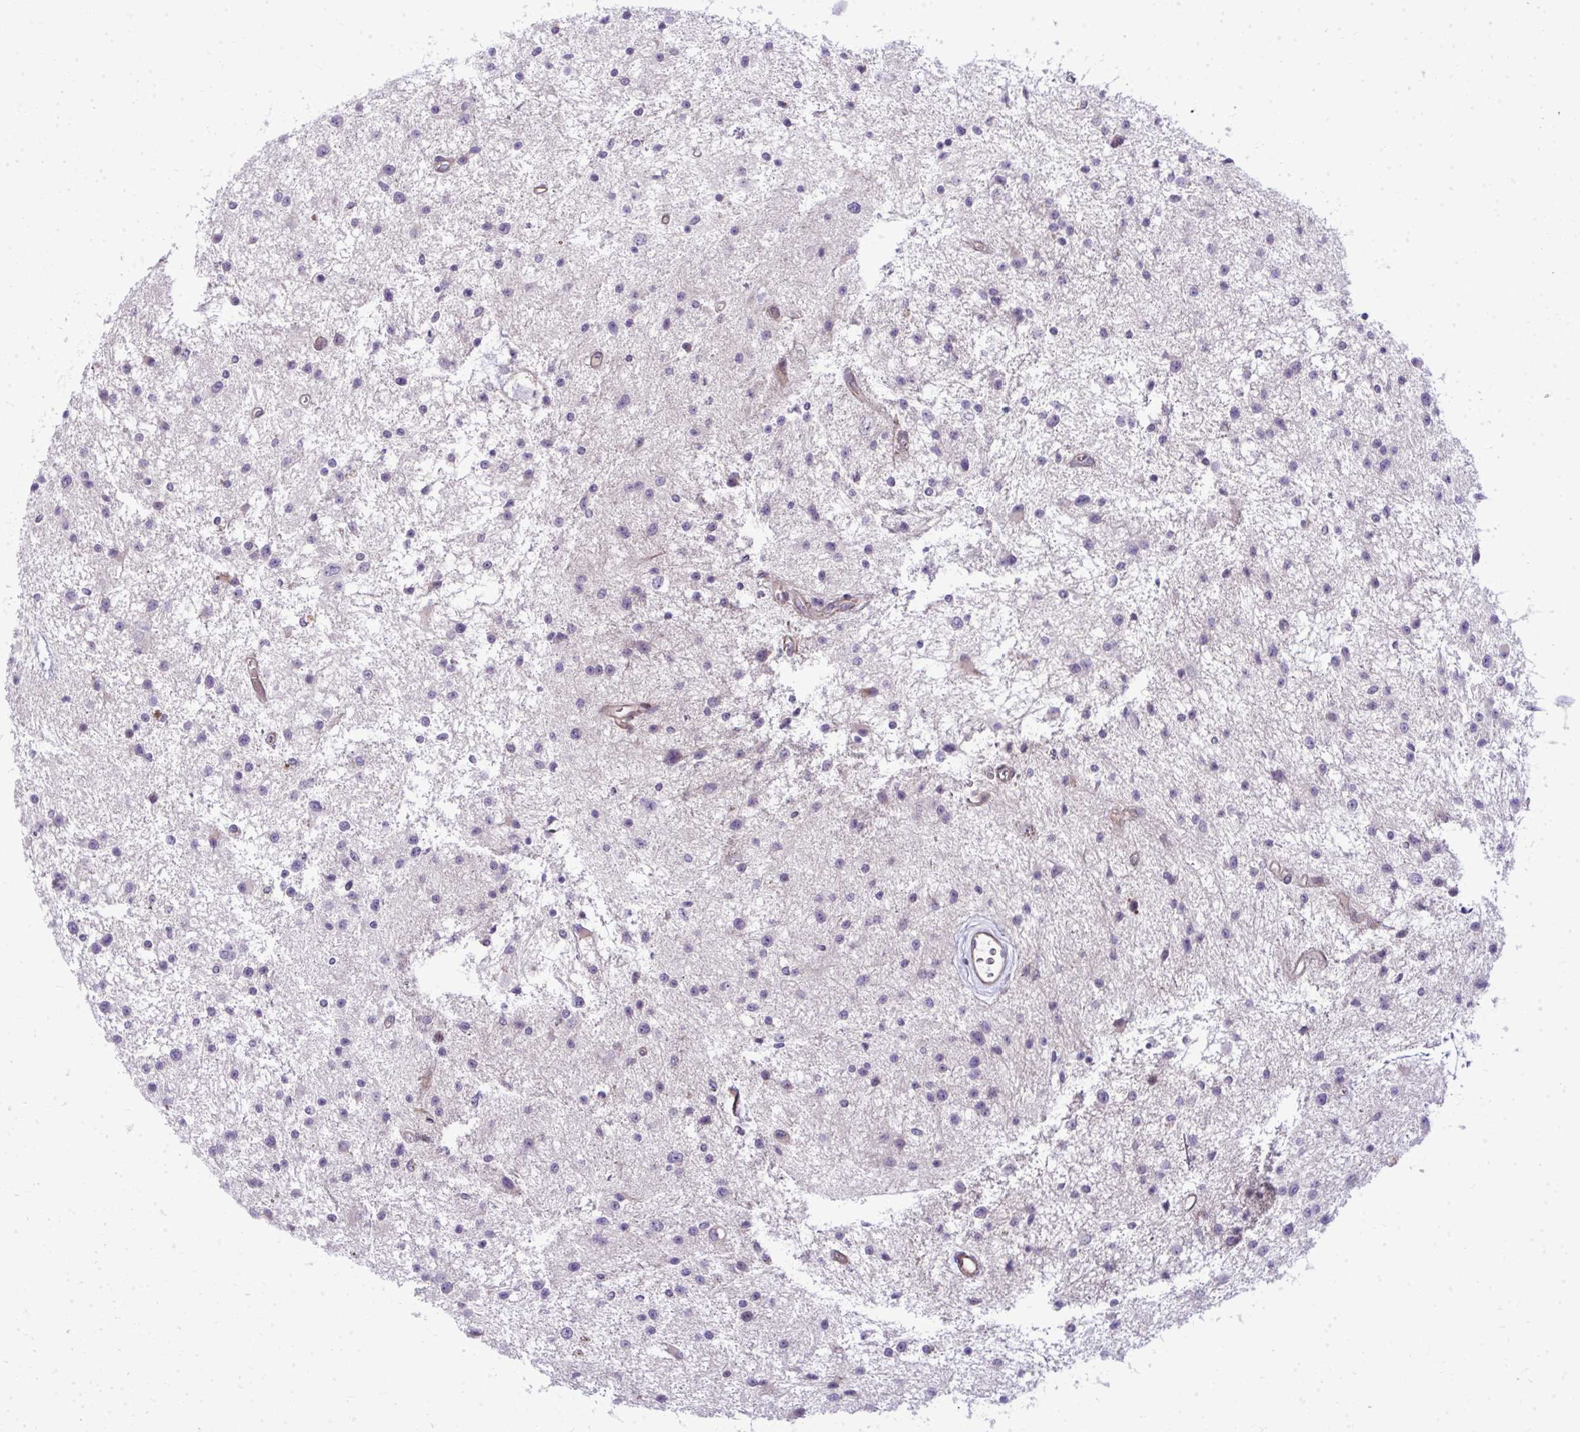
{"staining": {"intensity": "negative", "quantity": "none", "location": "none"}, "tissue": "glioma", "cell_type": "Tumor cells", "image_type": "cancer", "snomed": [{"axis": "morphology", "description": "Glioma, malignant, Low grade"}, {"axis": "topography", "description": "Brain"}], "caption": "A micrograph of human malignant glioma (low-grade) is negative for staining in tumor cells.", "gene": "ZSCAN9", "patient": {"sex": "male", "age": 43}}